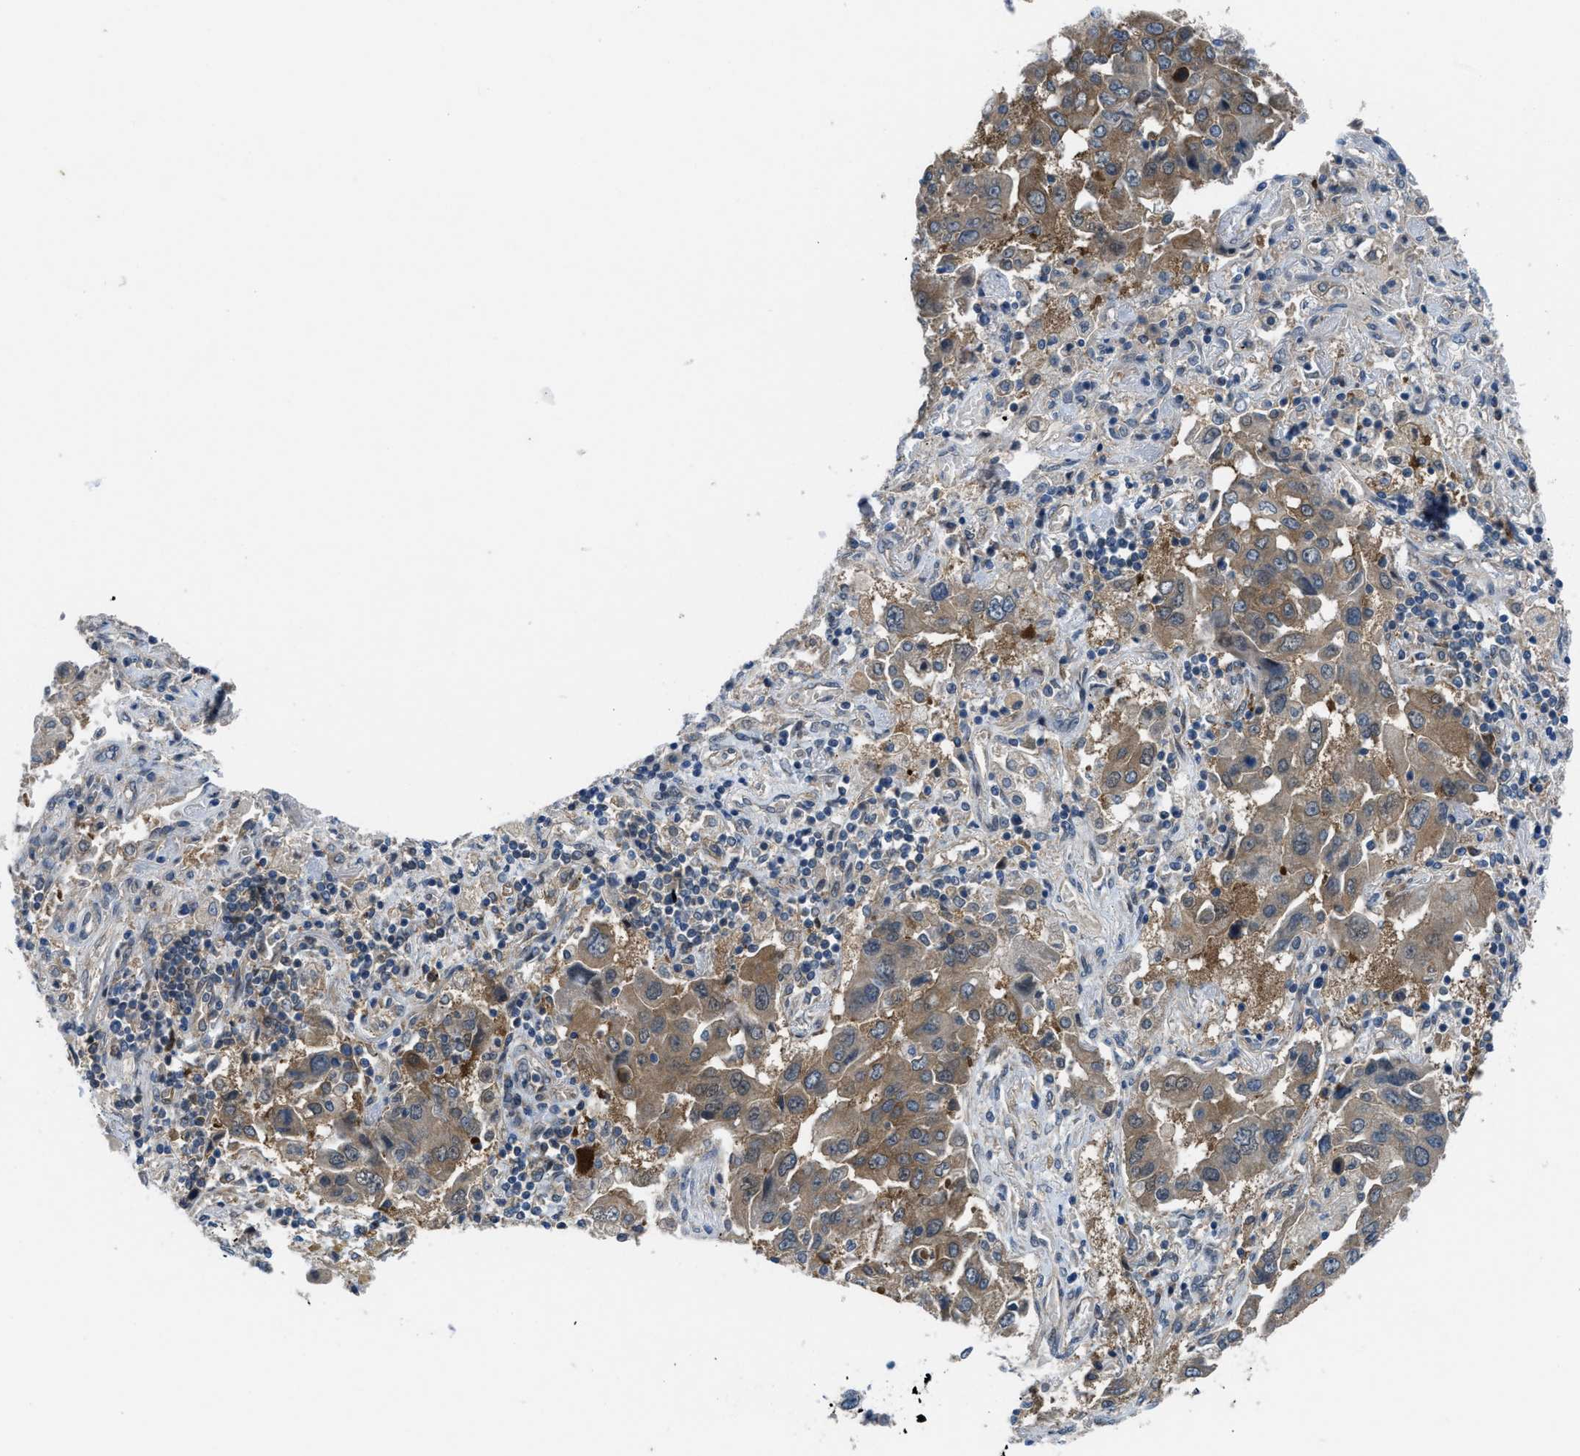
{"staining": {"intensity": "moderate", "quantity": ">75%", "location": "cytoplasmic/membranous"}, "tissue": "lung cancer", "cell_type": "Tumor cells", "image_type": "cancer", "snomed": [{"axis": "morphology", "description": "Adenocarcinoma, NOS"}, {"axis": "topography", "description": "Lung"}], "caption": "Immunohistochemical staining of human lung adenocarcinoma shows medium levels of moderate cytoplasmic/membranous protein expression in about >75% of tumor cells.", "gene": "BAZ2B", "patient": {"sex": "female", "age": 65}}